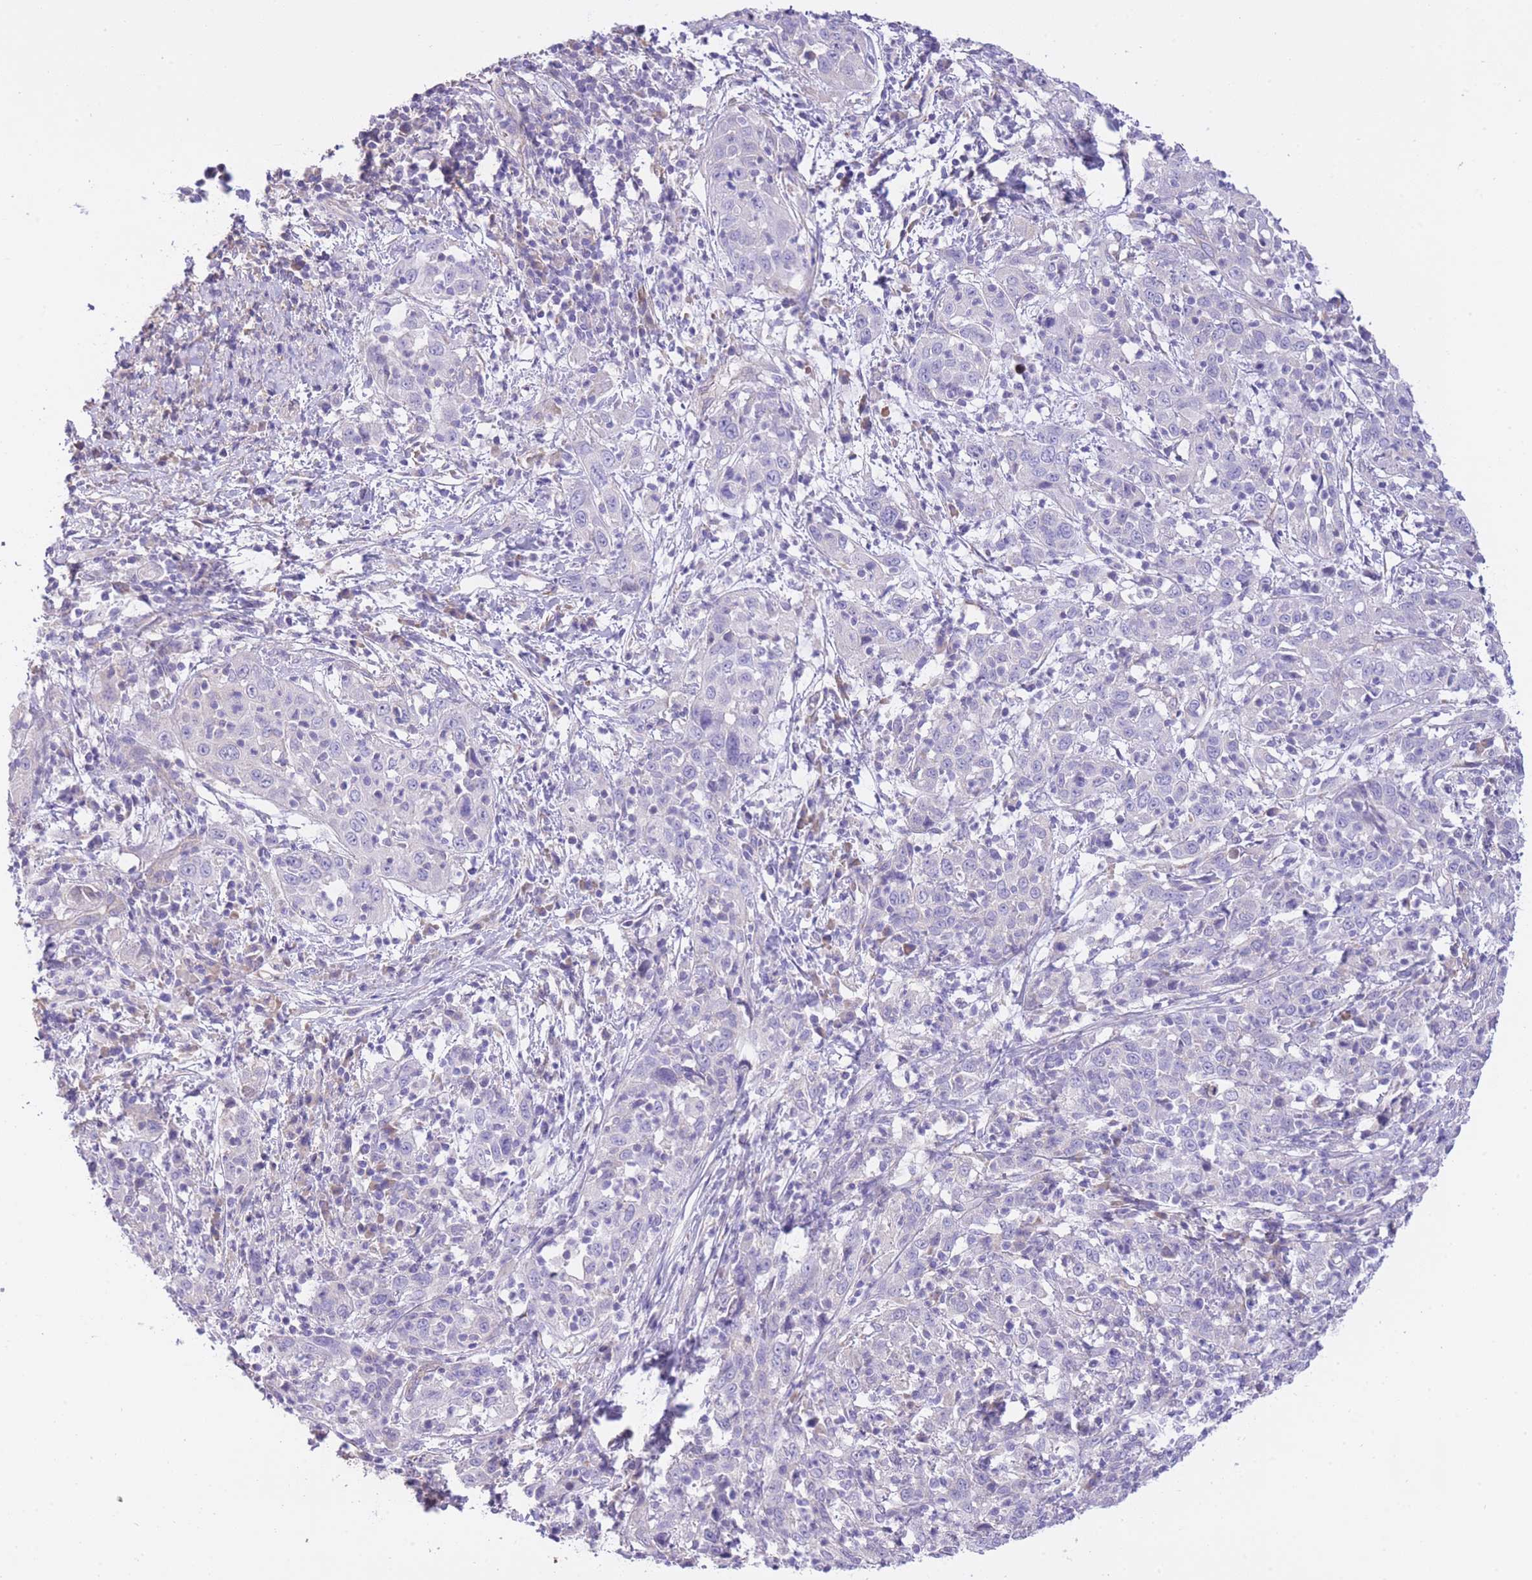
{"staining": {"intensity": "negative", "quantity": "none", "location": "none"}, "tissue": "cervical cancer", "cell_type": "Tumor cells", "image_type": "cancer", "snomed": [{"axis": "morphology", "description": "Squamous cell carcinoma, NOS"}, {"axis": "topography", "description": "Cervix"}], "caption": "Photomicrograph shows no protein positivity in tumor cells of cervical cancer tissue.", "gene": "PGM1", "patient": {"sex": "female", "age": 46}}